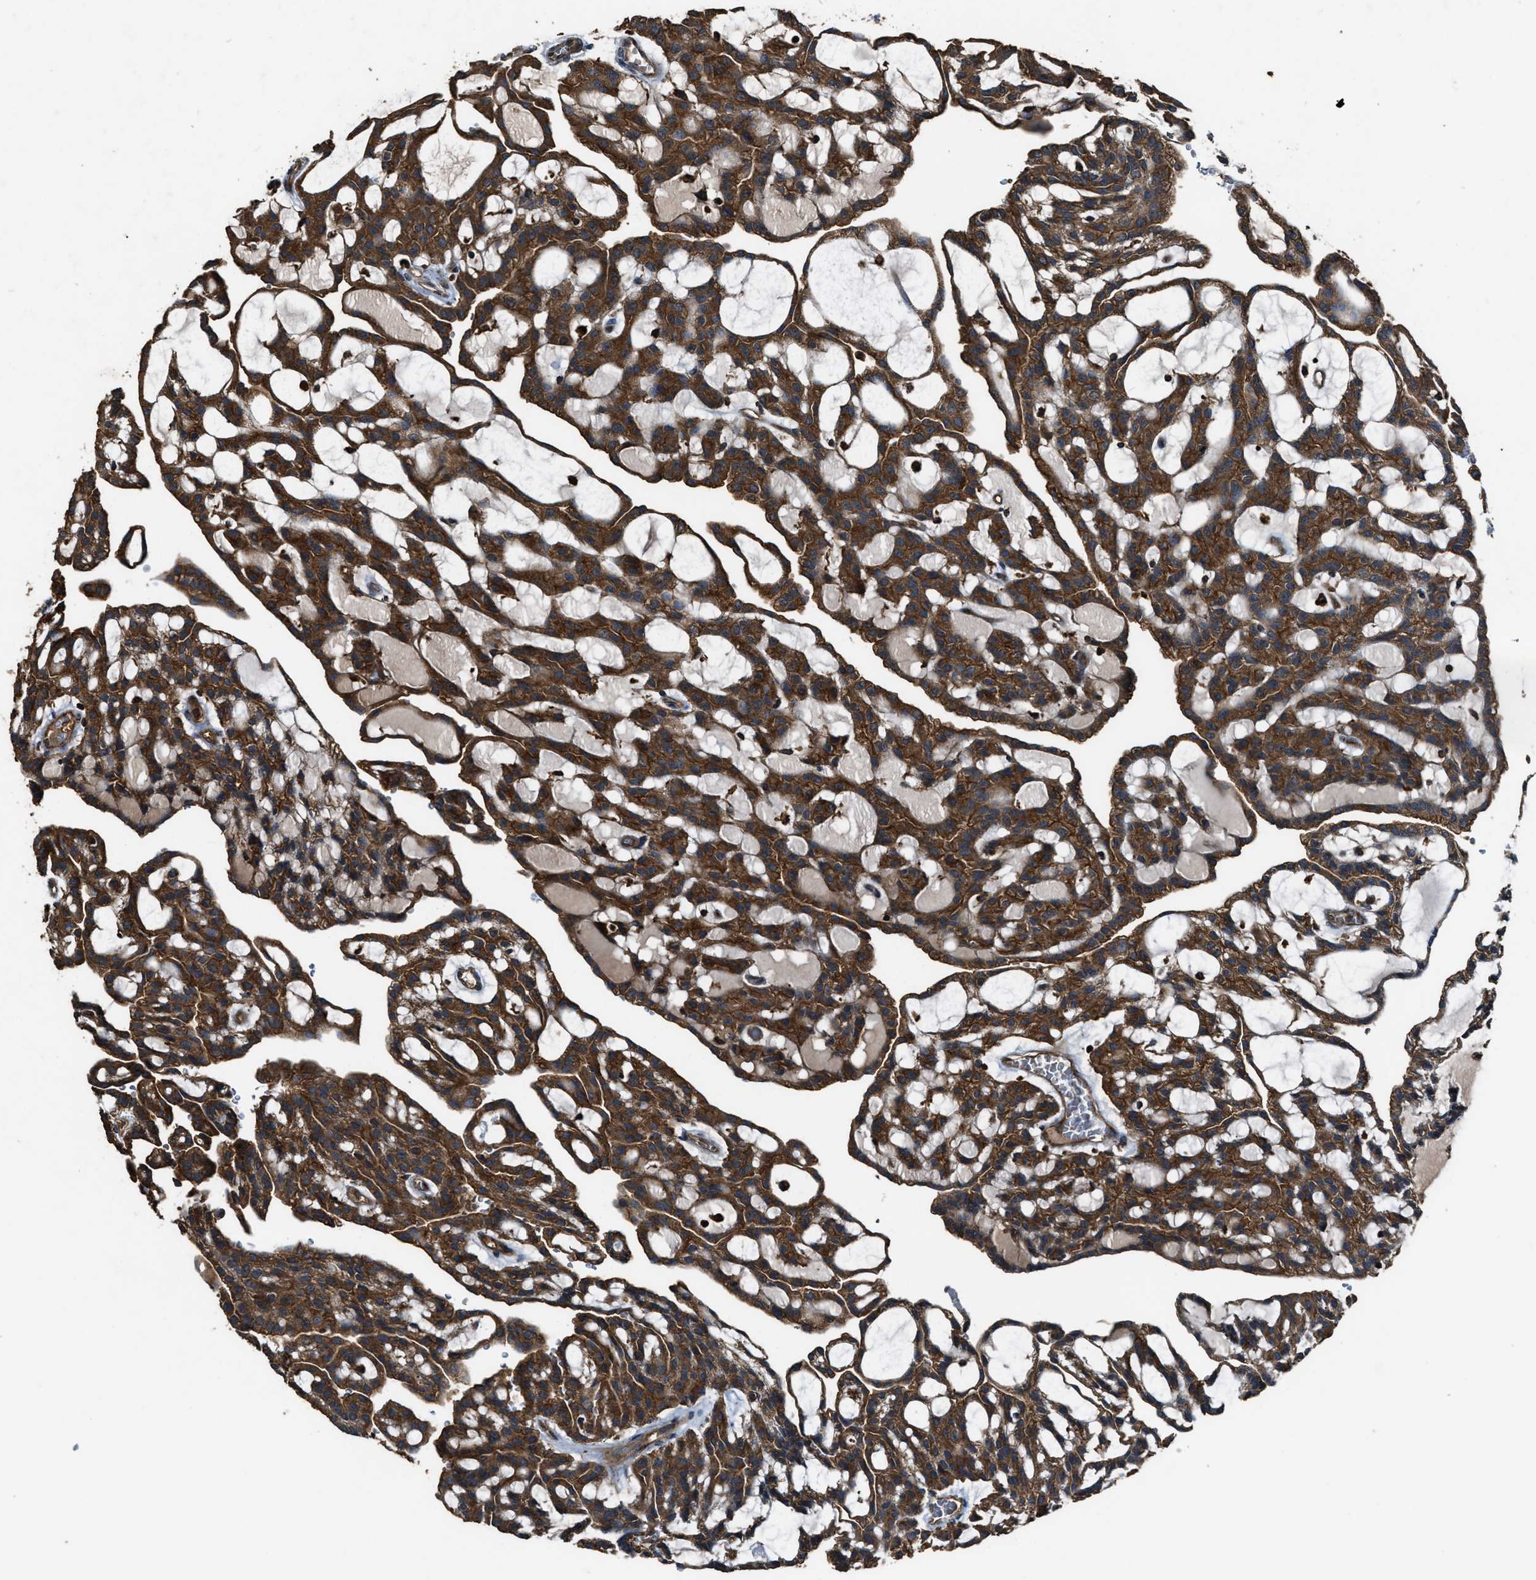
{"staining": {"intensity": "strong", "quantity": ">75%", "location": "cytoplasmic/membranous"}, "tissue": "renal cancer", "cell_type": "Tumor cells", "image_type": "cancer", "snomed": [{"axis": "morphology", "description": "Adenocarcinoma, NOS"}, {"axis": "topography", "description": "Kidney"}], "caption": "IHC (DAB (3,3'-diaminobenzidine)) staining of human renal cancer (adenocarcinoma) shows strong cytoplasmic/membranous protein staining in approximately >75% of tumor cells.", "gene": "MAP3K8", "patient": {"sex": "male", "age": 63}}